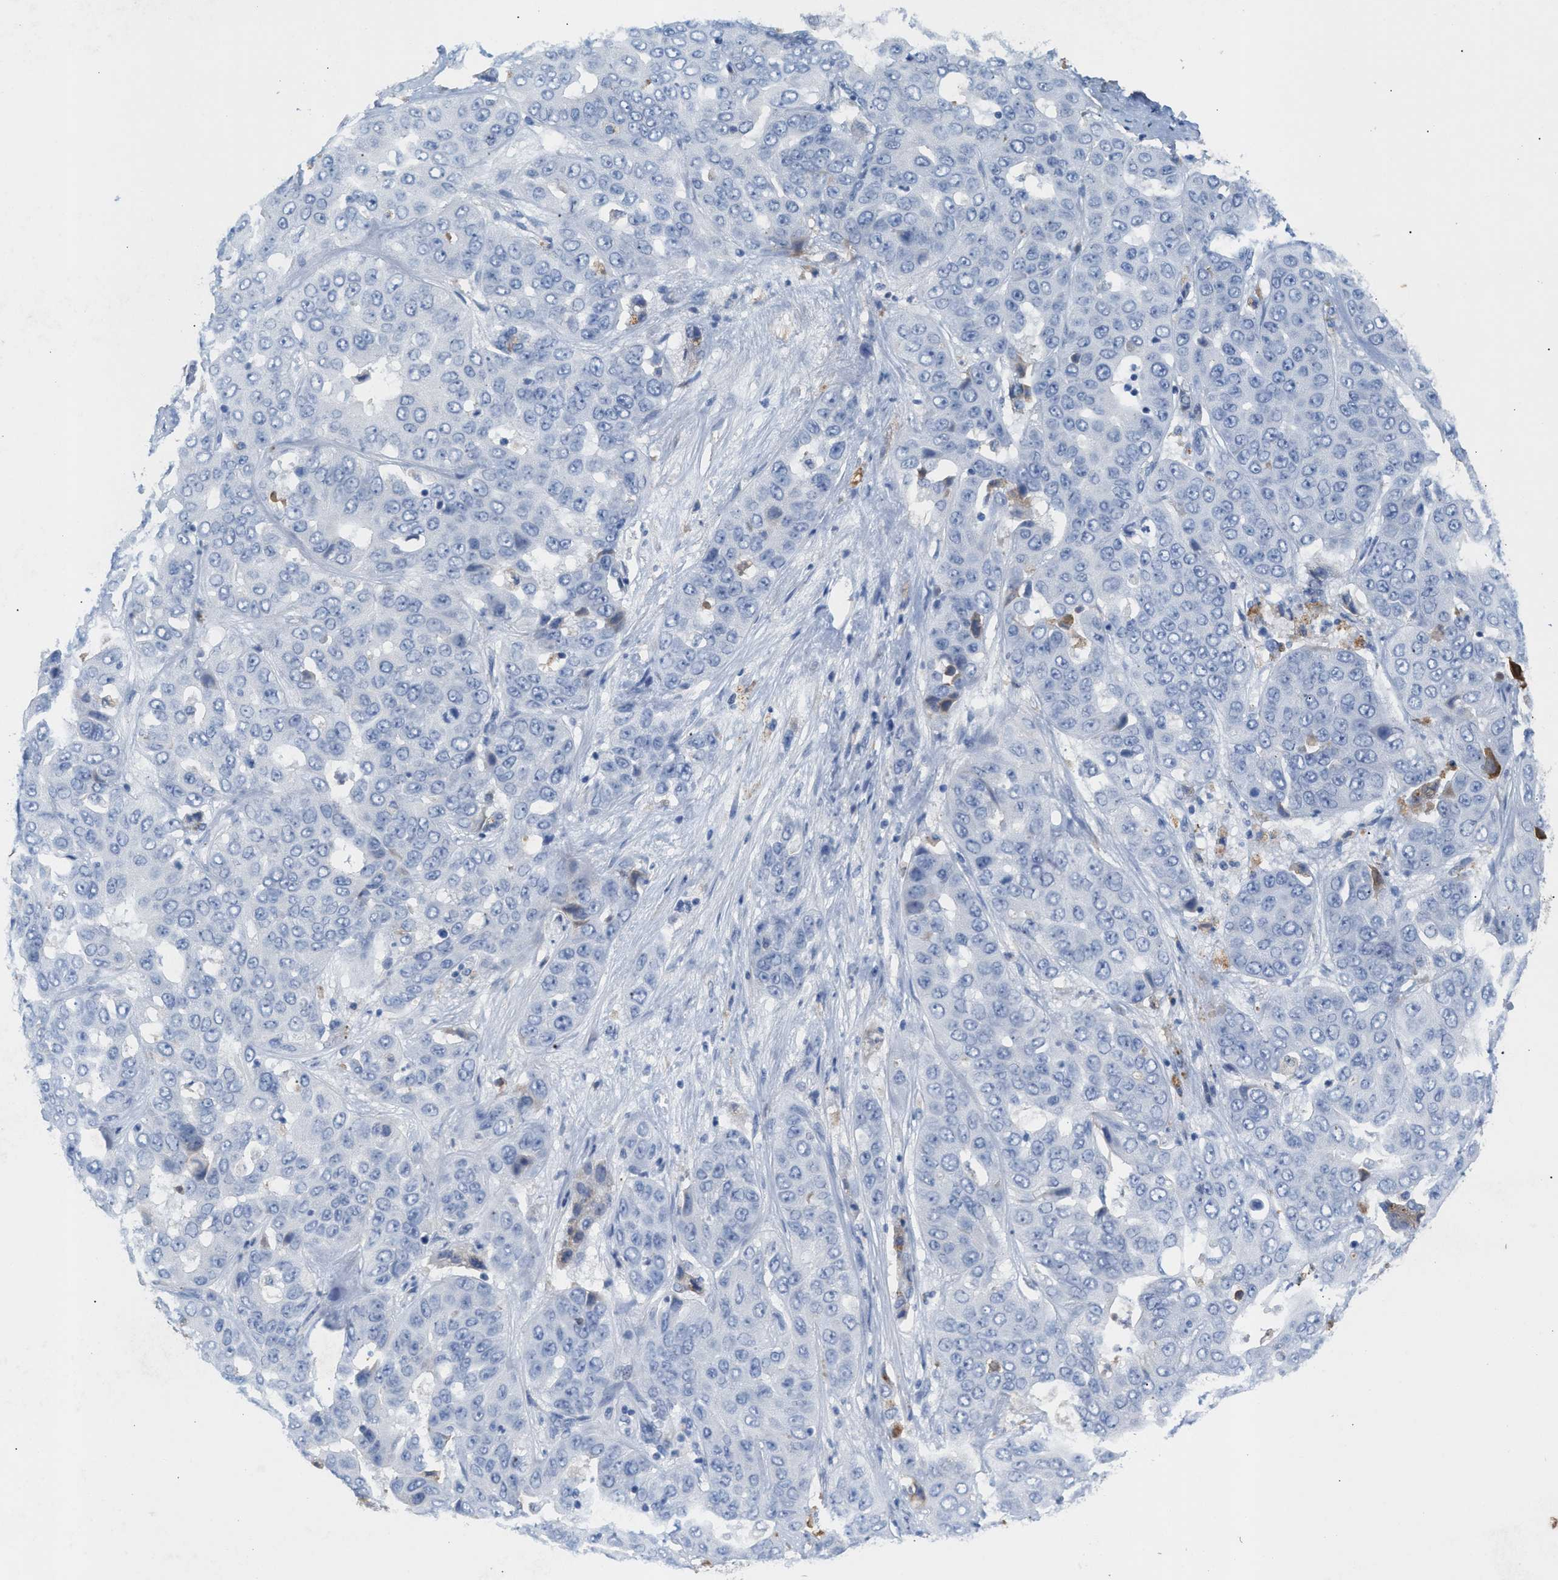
{"staining": {"intensity": "negative", "quantity": "none", "location": "none"}, "tissue": "liver cancer", "cell_type": "Tumor cells", "image_type": "cancer", "snomed": [{"axis": "morphology", "description": "Cholangiocarcinoma"}, {"axis": "topography", "description": "Liver"}], "caption": "Tumor cells show no significant protein expression in liver cancer.", "gene": "APOH", "patient": {"sex": "female", "age": 52}}